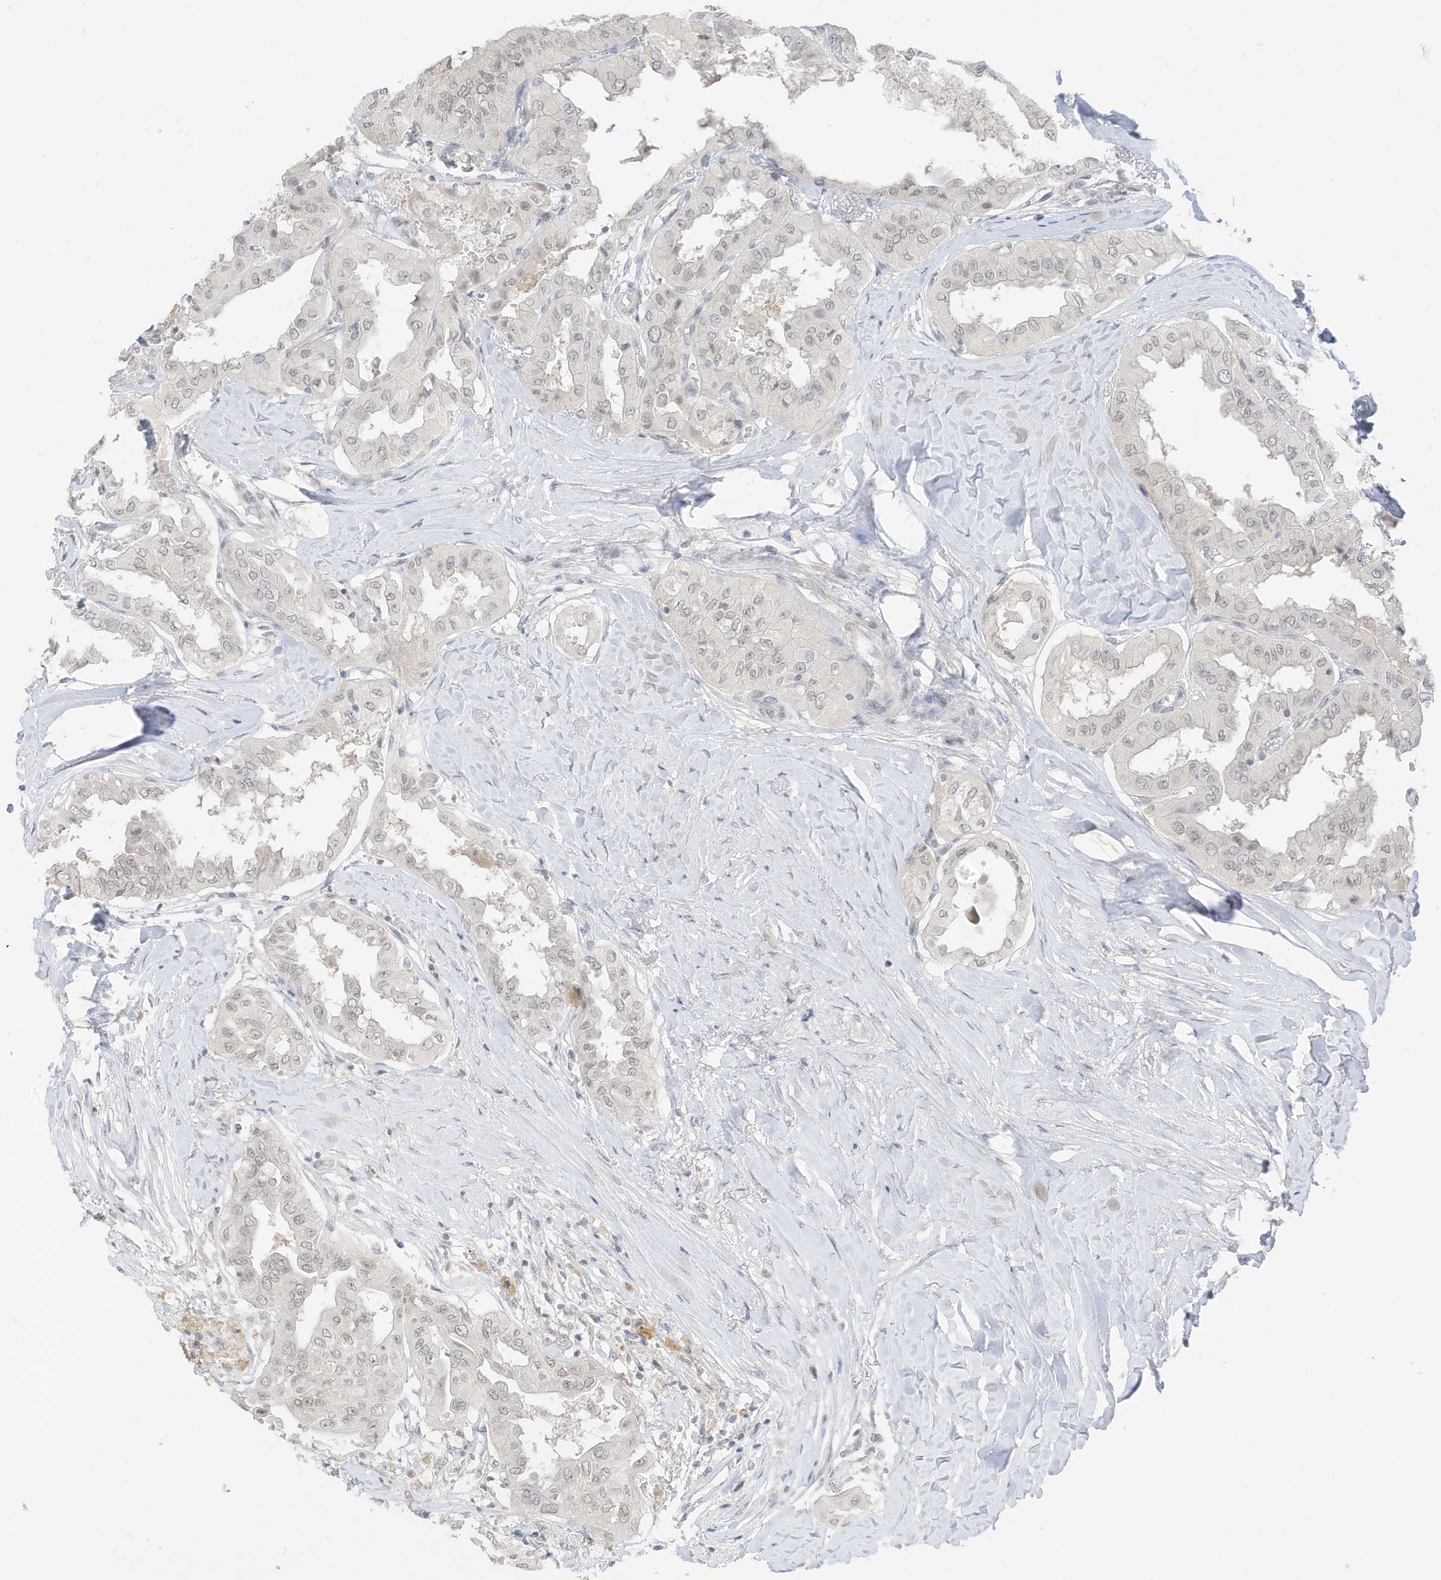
{"staining": {"intensity": "negative", "quantity": "none", "location": "none"}, "tissue": "thyroid cancer", "cell_type": "Tumor cells", "image_type": "cancer", "snomed": [{"axis": "morphology", "description": "Papillary adenocarcinoma, NOS"}, {"axis": "topography", "description": "Thyroid gland"}], "caption": "Immunohistochemical staining of thyroid papillary adenocarcinoma shows no significant expression in tumor cells.", "gene": "MSL3", "patient": {"sex": "female", "age": 59}}